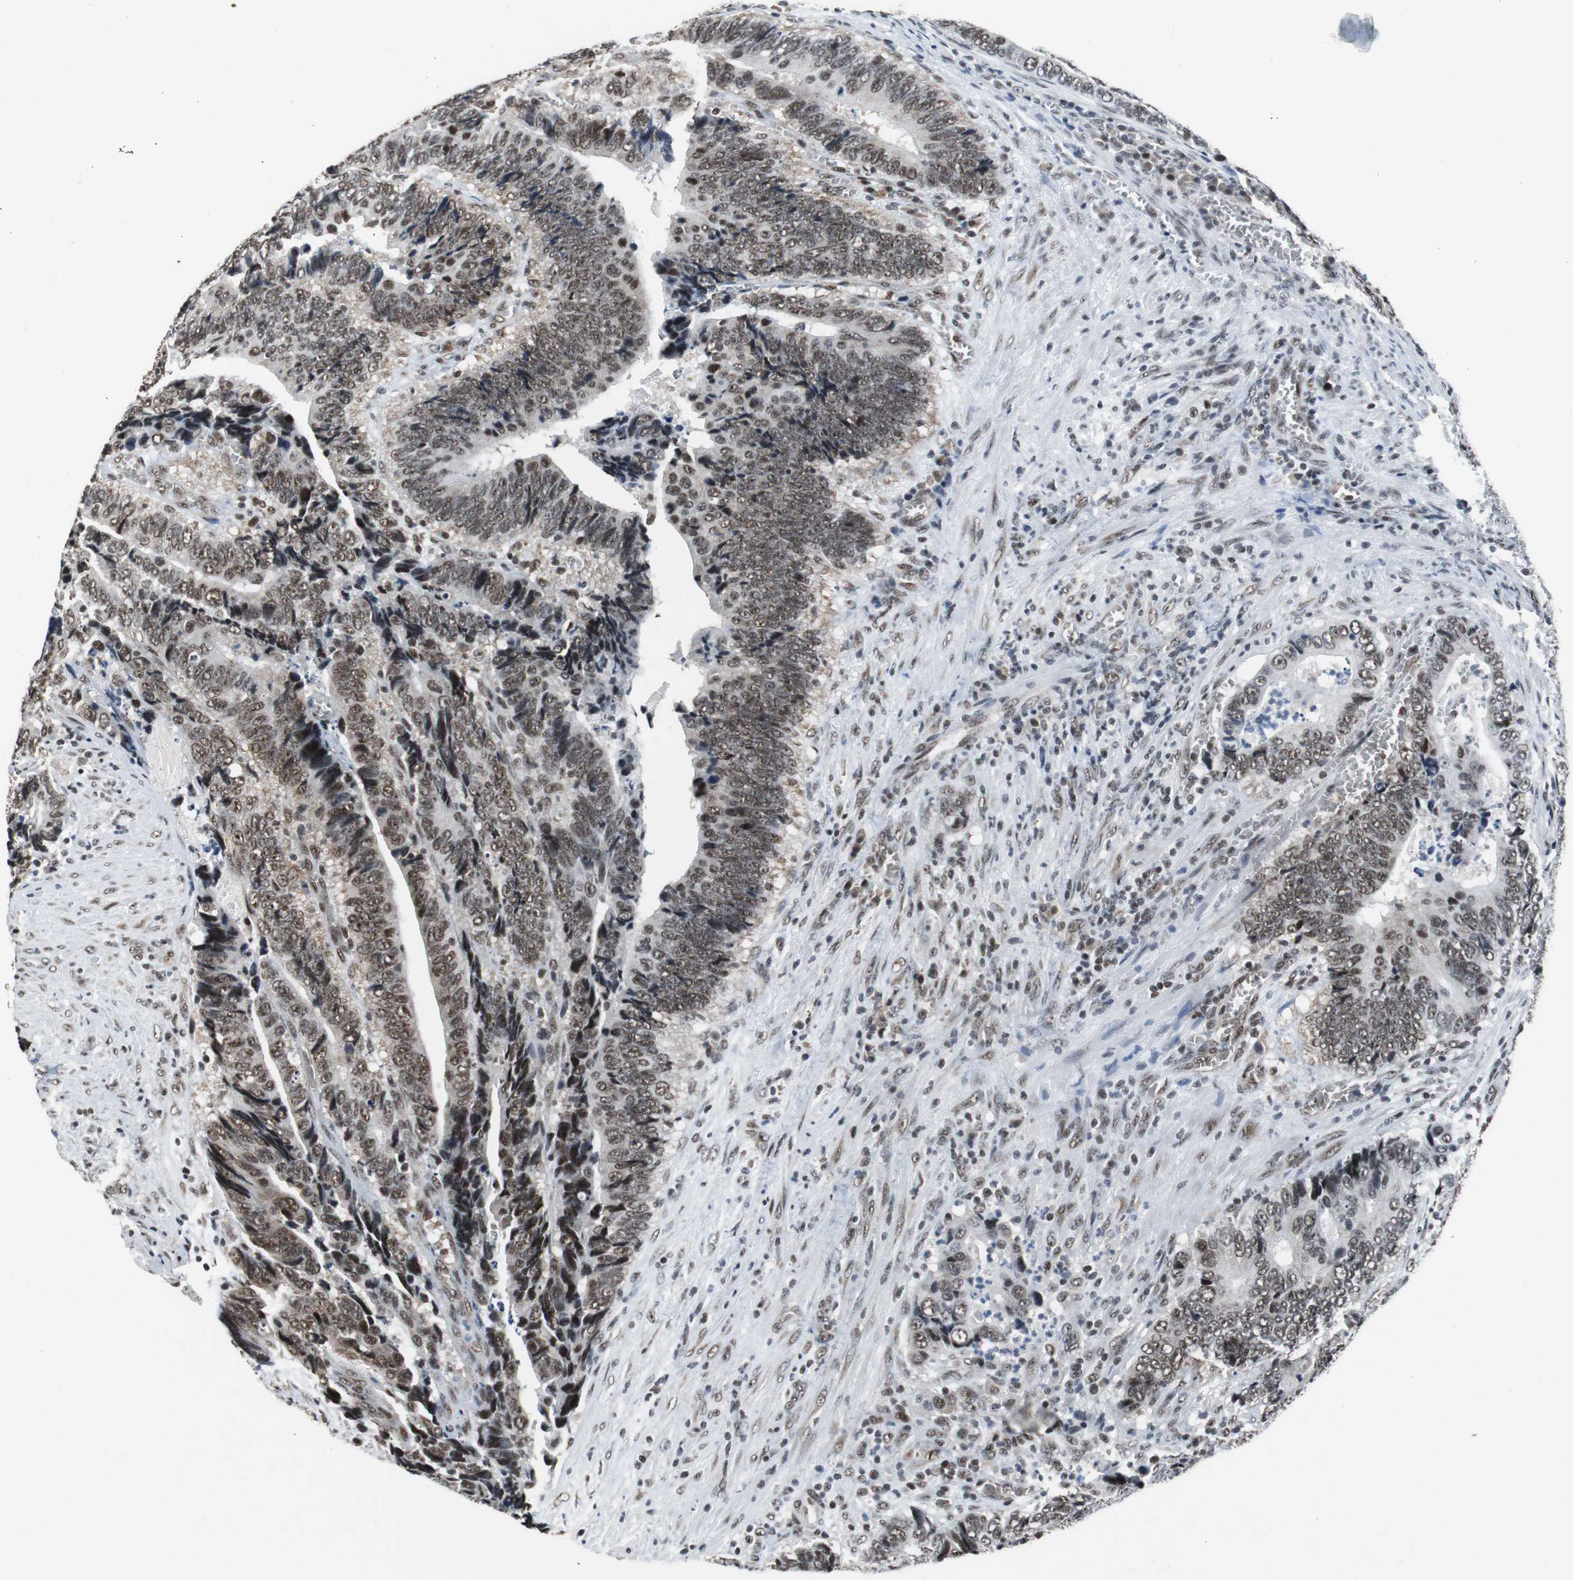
{"staining": {"intensity": "moderate", "quantity": ">75%", "location": "nuclear"}, "tissue": "colorectal cancer", "cell_type": "Tumor cells", "image_type": "cancer", "snomed": [{"axis": "morphology", "description": "Adenocarcinoma, NOS"}, {"axis": "topography", "description": "Colon"}], "caption": "Immunohistochemical staining of adenocarcinoma (colorectal) displays medium levels of moderate nuclear staining in about >75% of tumor cells.", "gene": "USP28", "patient": {"sex": "male", "age": 72}}